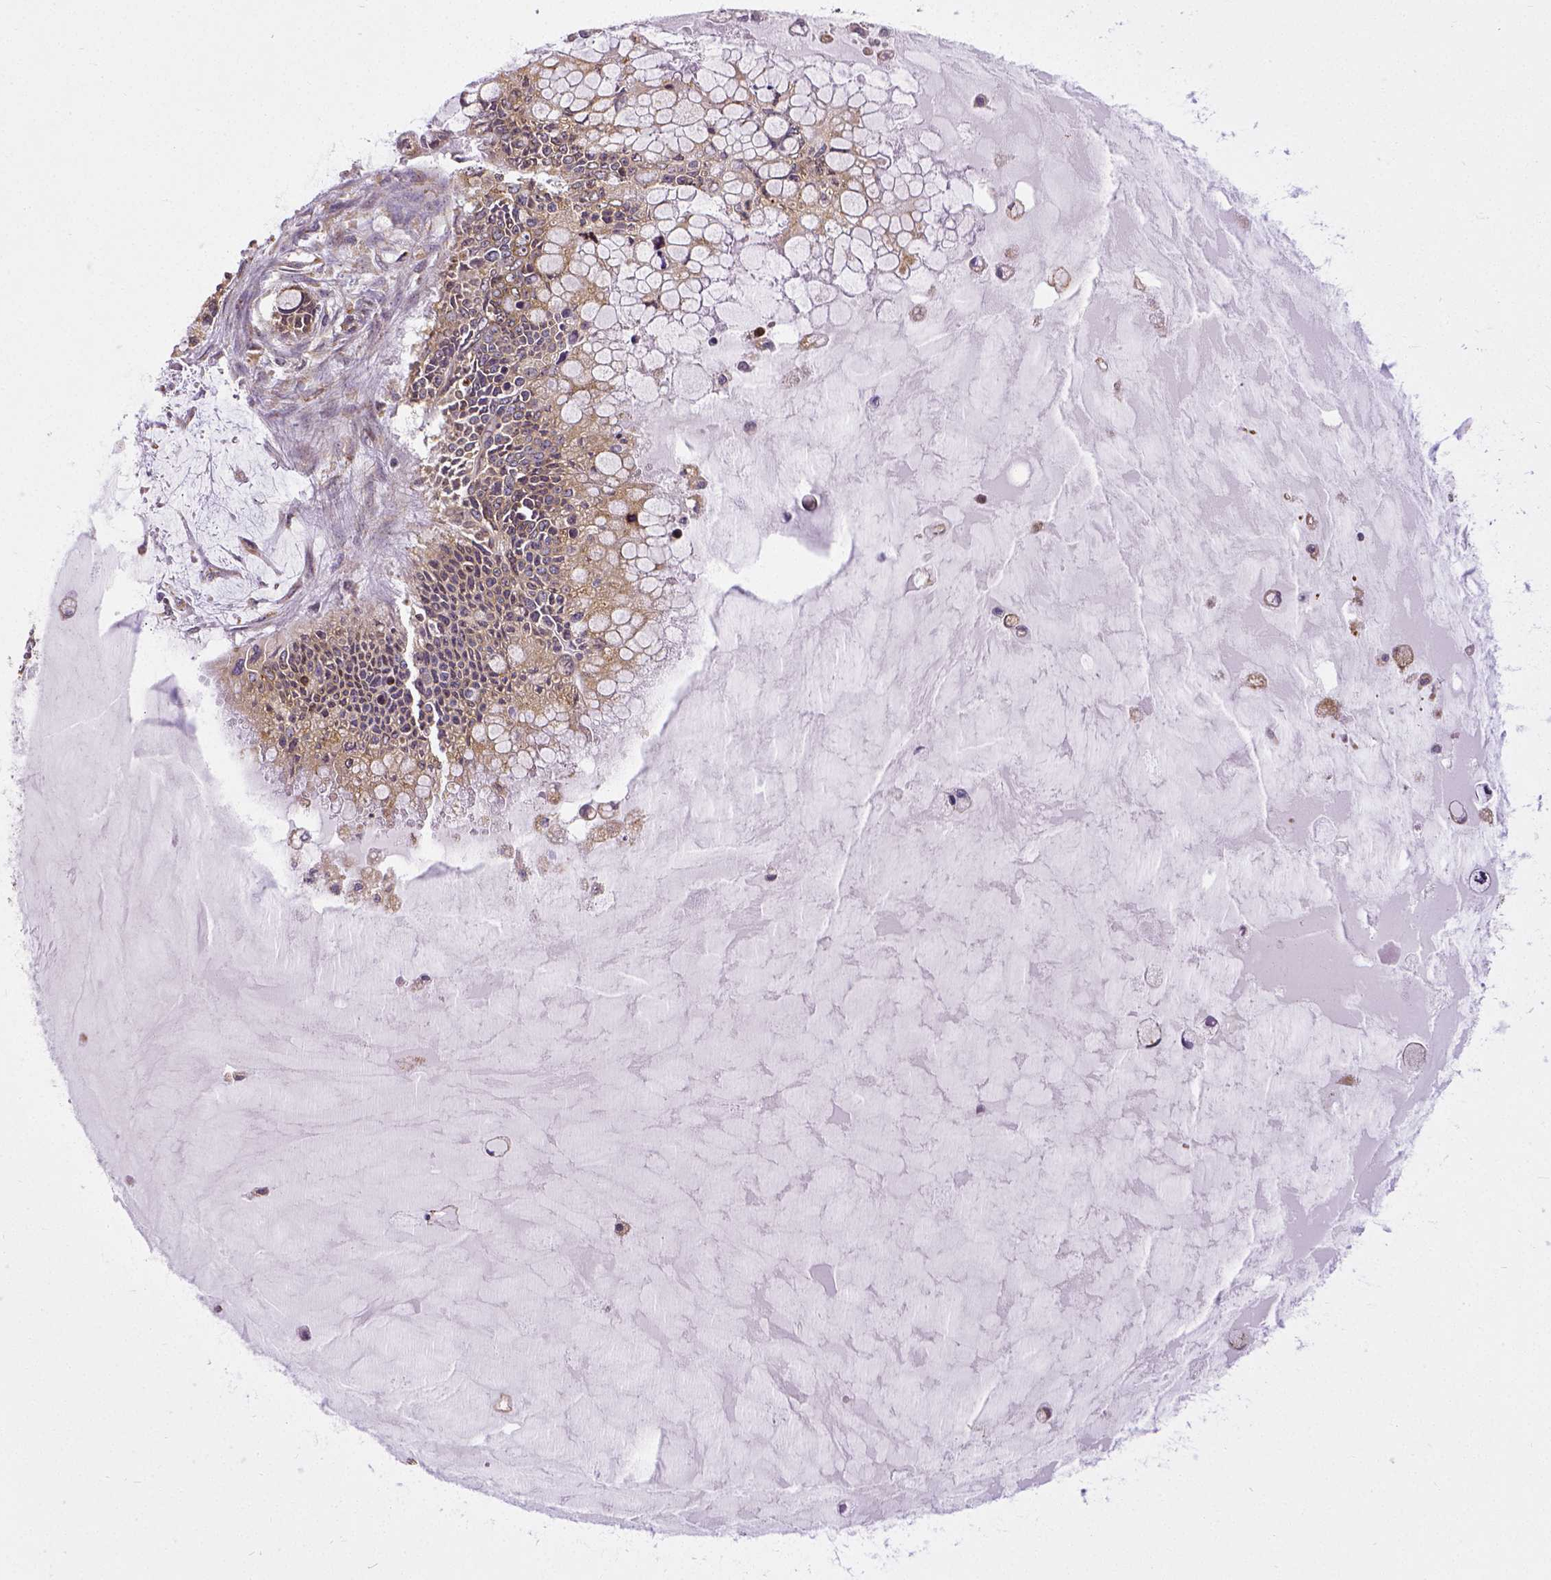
{"staining": {"intensity": "moderate", "quantity": ">75%", "location": "cytoplasmic/membranous"}, "tissue": "ovarian cancer", "cell_type": "Tumor cells", "image_type": "cancer", "snomed": [{"axis": "morphology", "description": "Cystadenocarcinoma, mucinous, NOS"}, {"axis": "topography", "description": "Ovary"}], "caption": "Immunohistochemical staining of human mucinous cystadenocarcinoma (ovarian) shows medium levels of moderate cytoplasmic/membranous staining in approximately >75% of tumor cells.", "gene": "MTDH", "patient": {"sex": "female", "age": 63}}